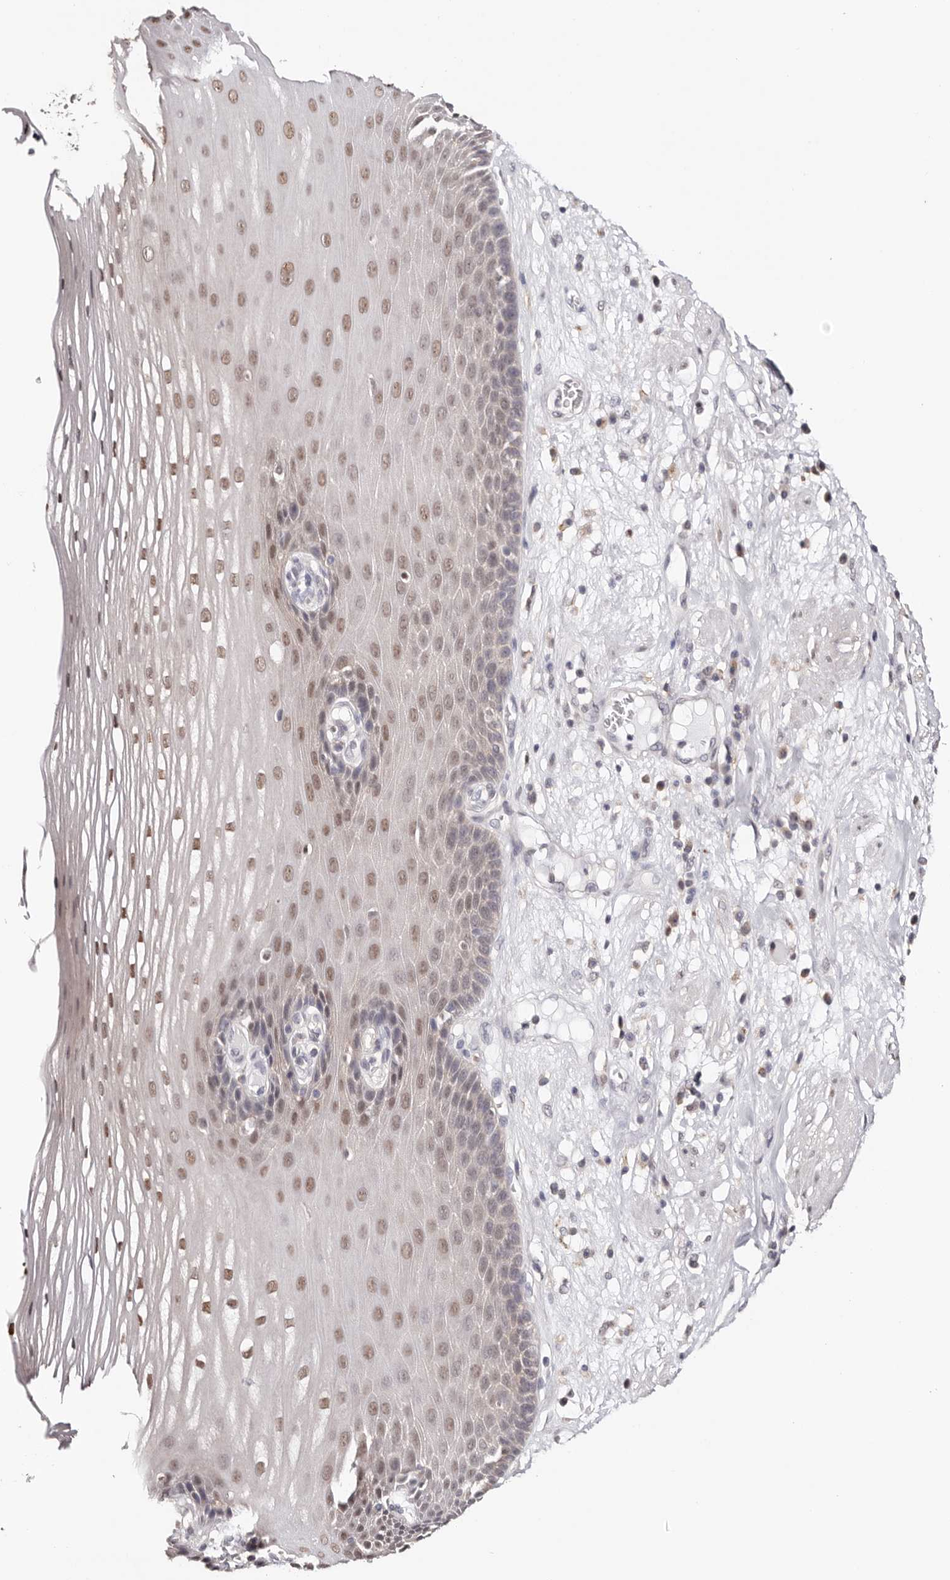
{"staining": {"intensity": "moderate", "quantity": ">75%", "location": "nuclear"}, "tissue": "esophagus", "cell_type": "Squamous epithelial cells", "image_type": "normal", "snomed": [{"axis": "morphology", "description": "Normal tissue, NOS"}, {"axis": "topography", "description": "Esophagus"}], "caption": "Immunohistochemistry (IHC) (DAB) staining of normal esophagus exhibits moderate nuclear protein positivity in approximately >75% of squamous epithelial cells.", "gene": "TYW3", "patient": {"sex": "male", "age": 62}}